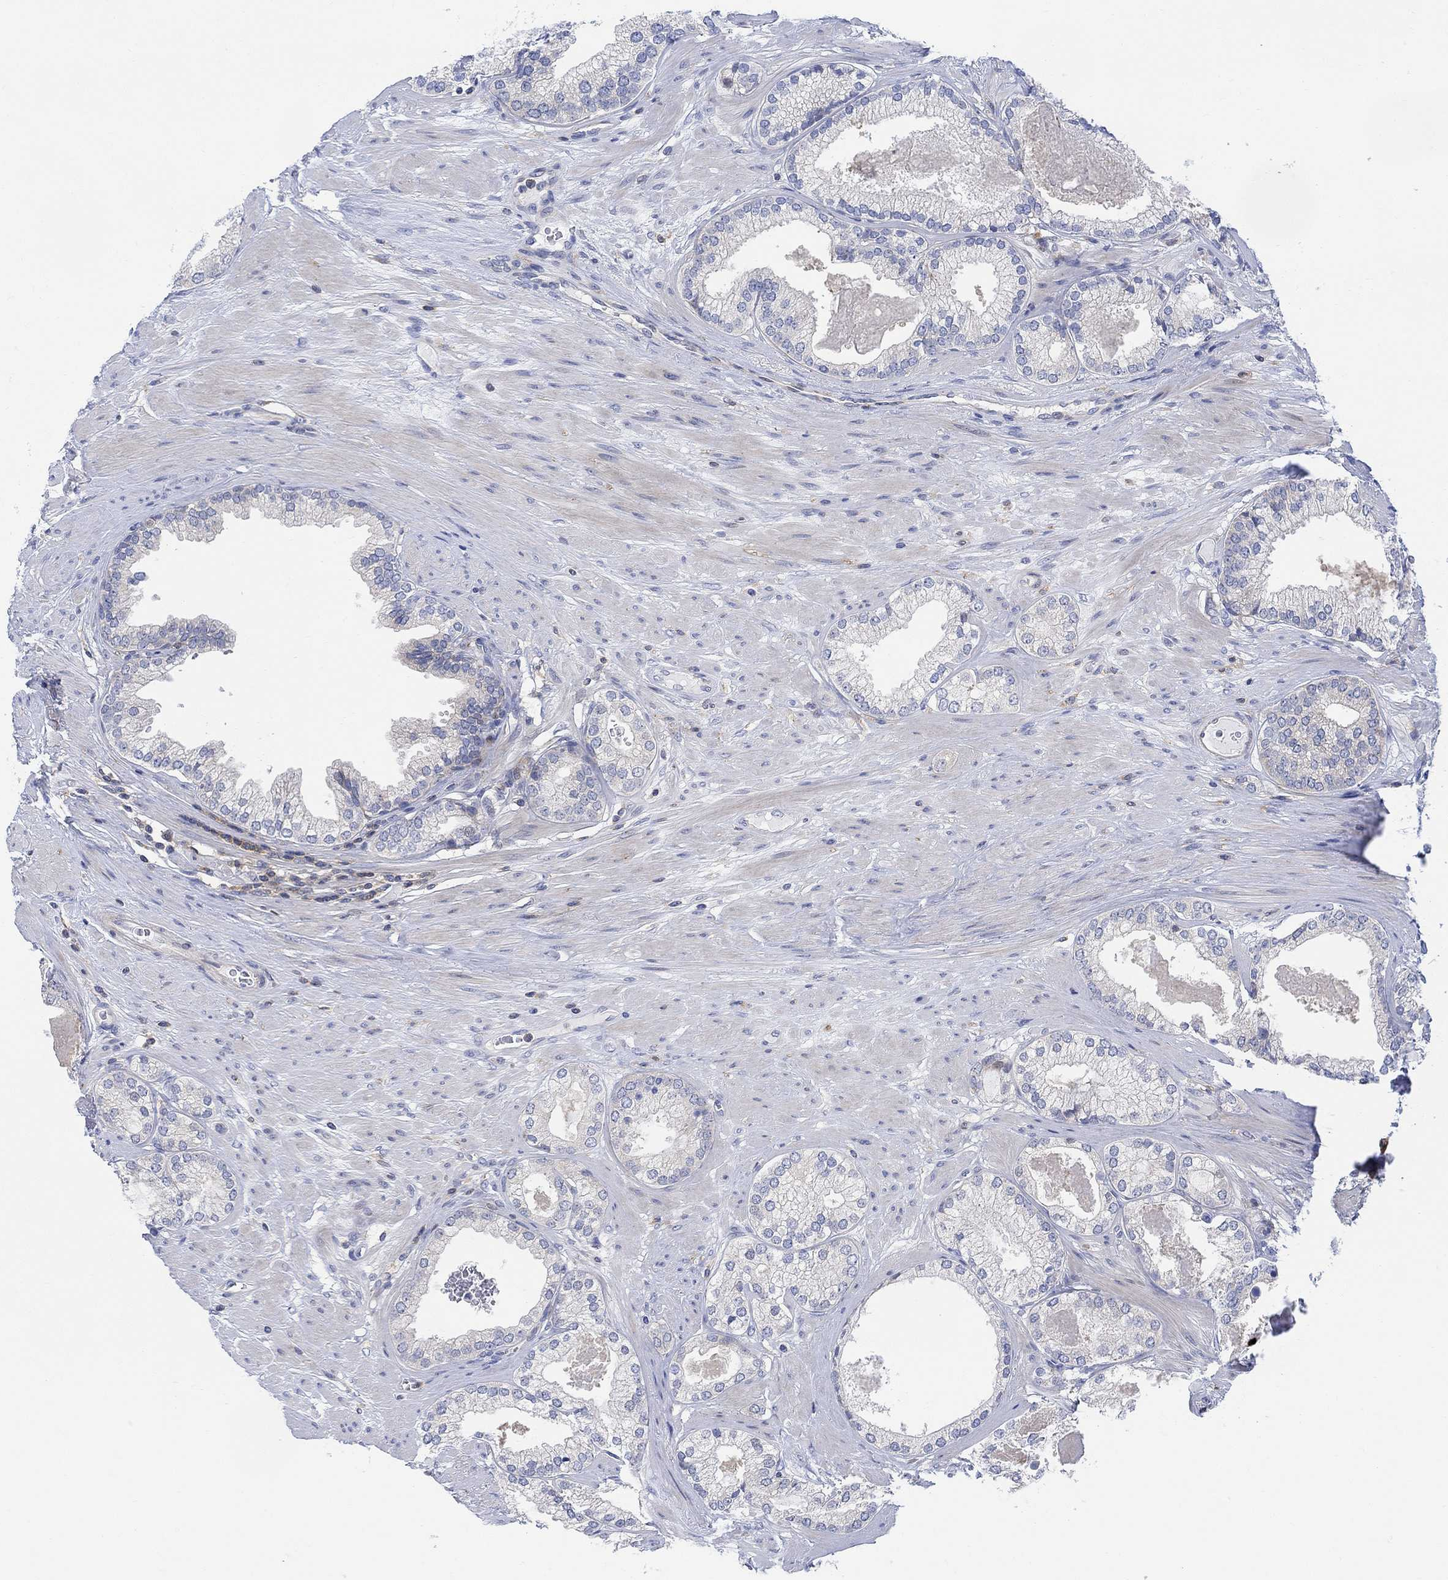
{"staining": {"intensity": "negative", "quantity": "none", "location": "none"}, "tissue": "prostate cancer", "cell_type": "Tumor cells", "image_type": "cancer", "snomed": [{"axis": "morphology", "description": "Adenocarcinoma, High grade"}, {"axis": "topography", "description": "Prostate and seminal vesicle, NOS"}], "caption": "Immunohistochemical staining of prostate cancer (high-grade adenocarcinoma) reveals no significant expression in tumor cells.", "gene": "ARSK", "patient": {"sex": "male", "age": 62}}